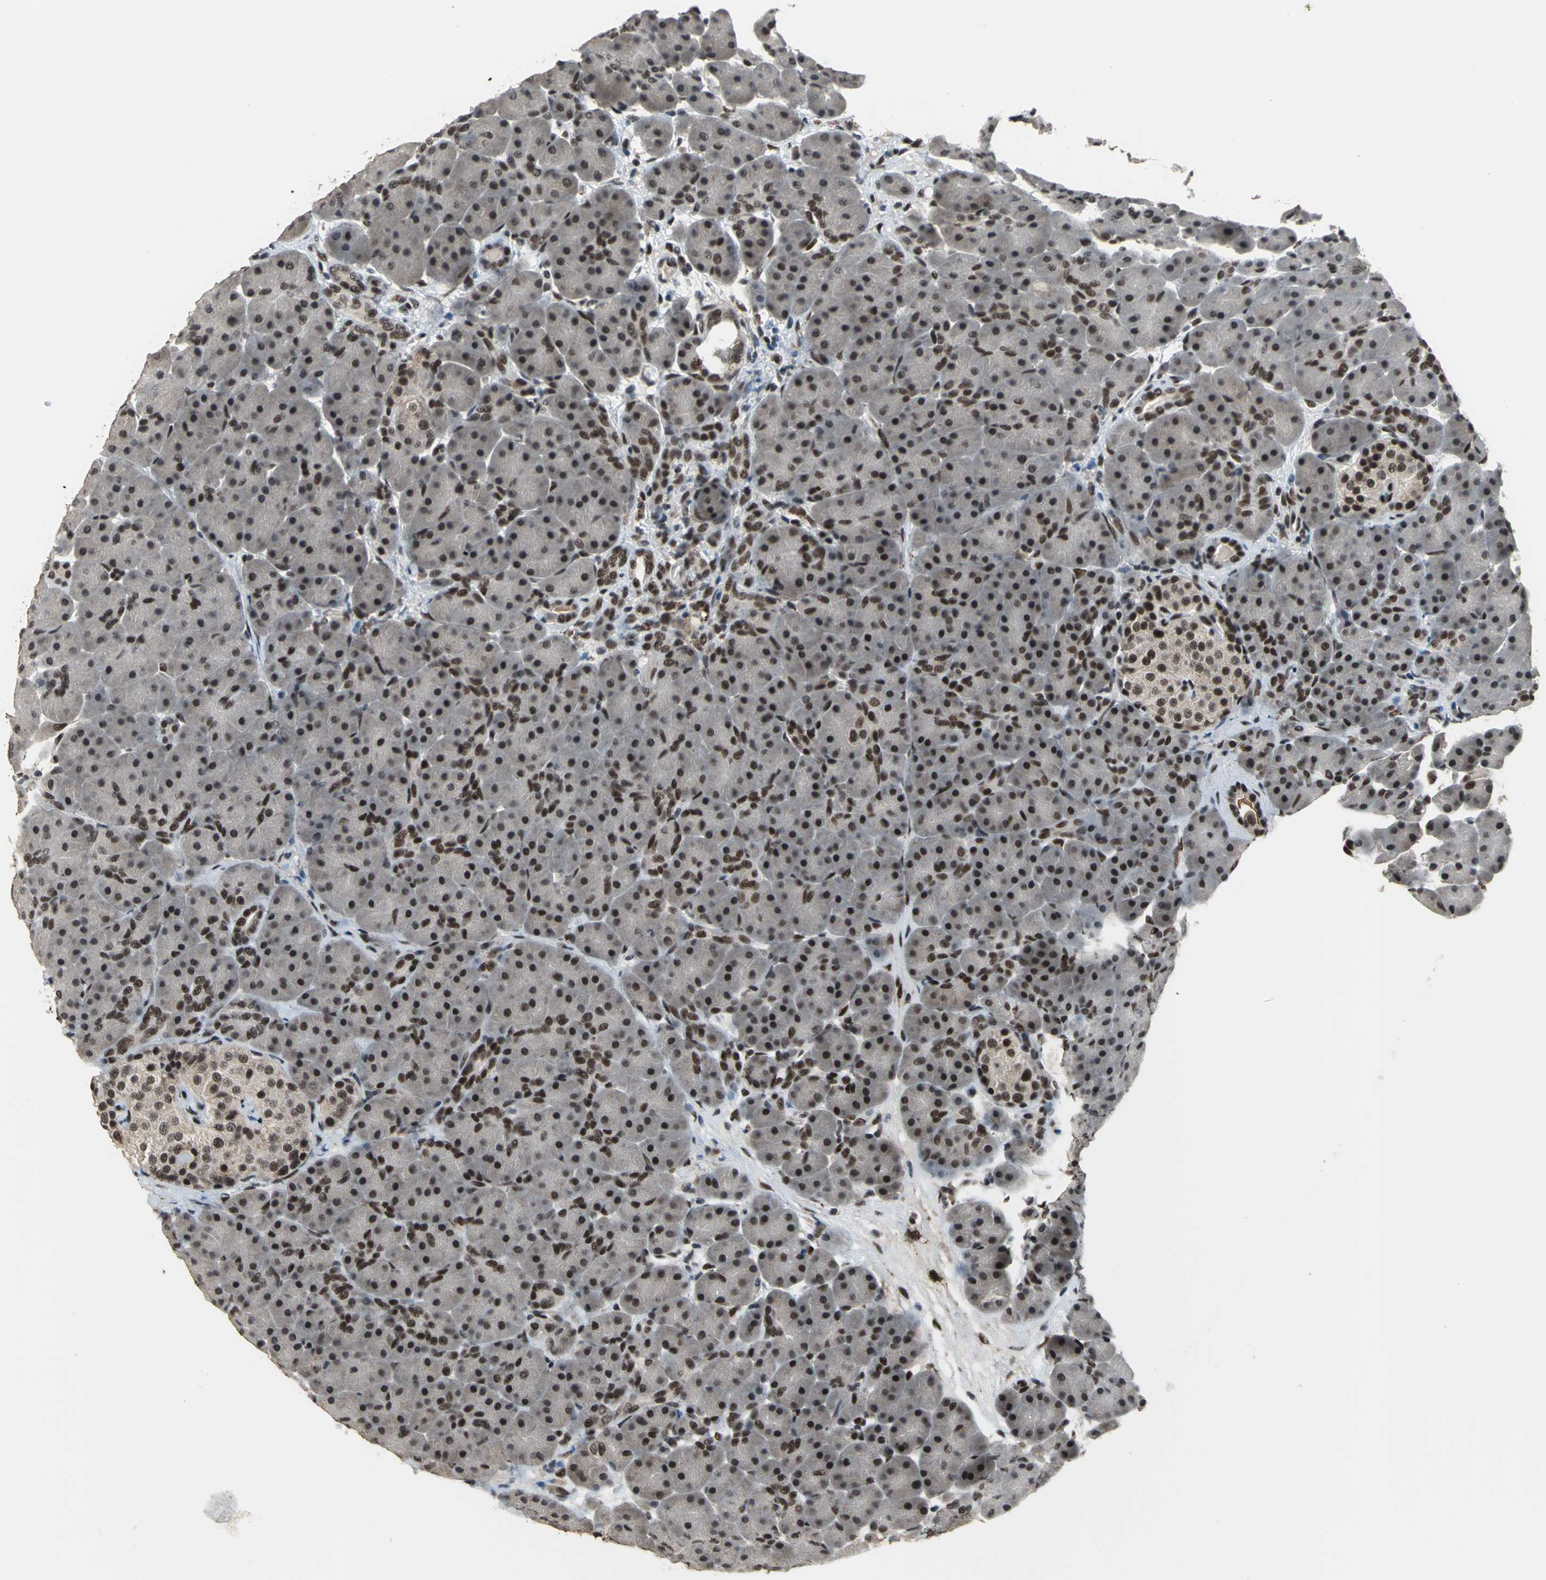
{"staining": {"intensity": "moderate", "quantity": ">75%", "location": "nuclear"}, "tissue": "pancreas", "cell_type": "Exocrine glandular cells", "image_type": "normal", "snomed": [{"axis": "morphology", "description": "Normal tissue, NOS"}, {"axis": "topography", "description": "Pancreas"}], "caption": "Immunohistochemical staining of benign human pancreas demonstrates medium levels of moderate nuclear expression in approximately >75% of exocrine glandular cells.", "gene": "ELF2", "patient": {"sex": "male", "age": 66}}